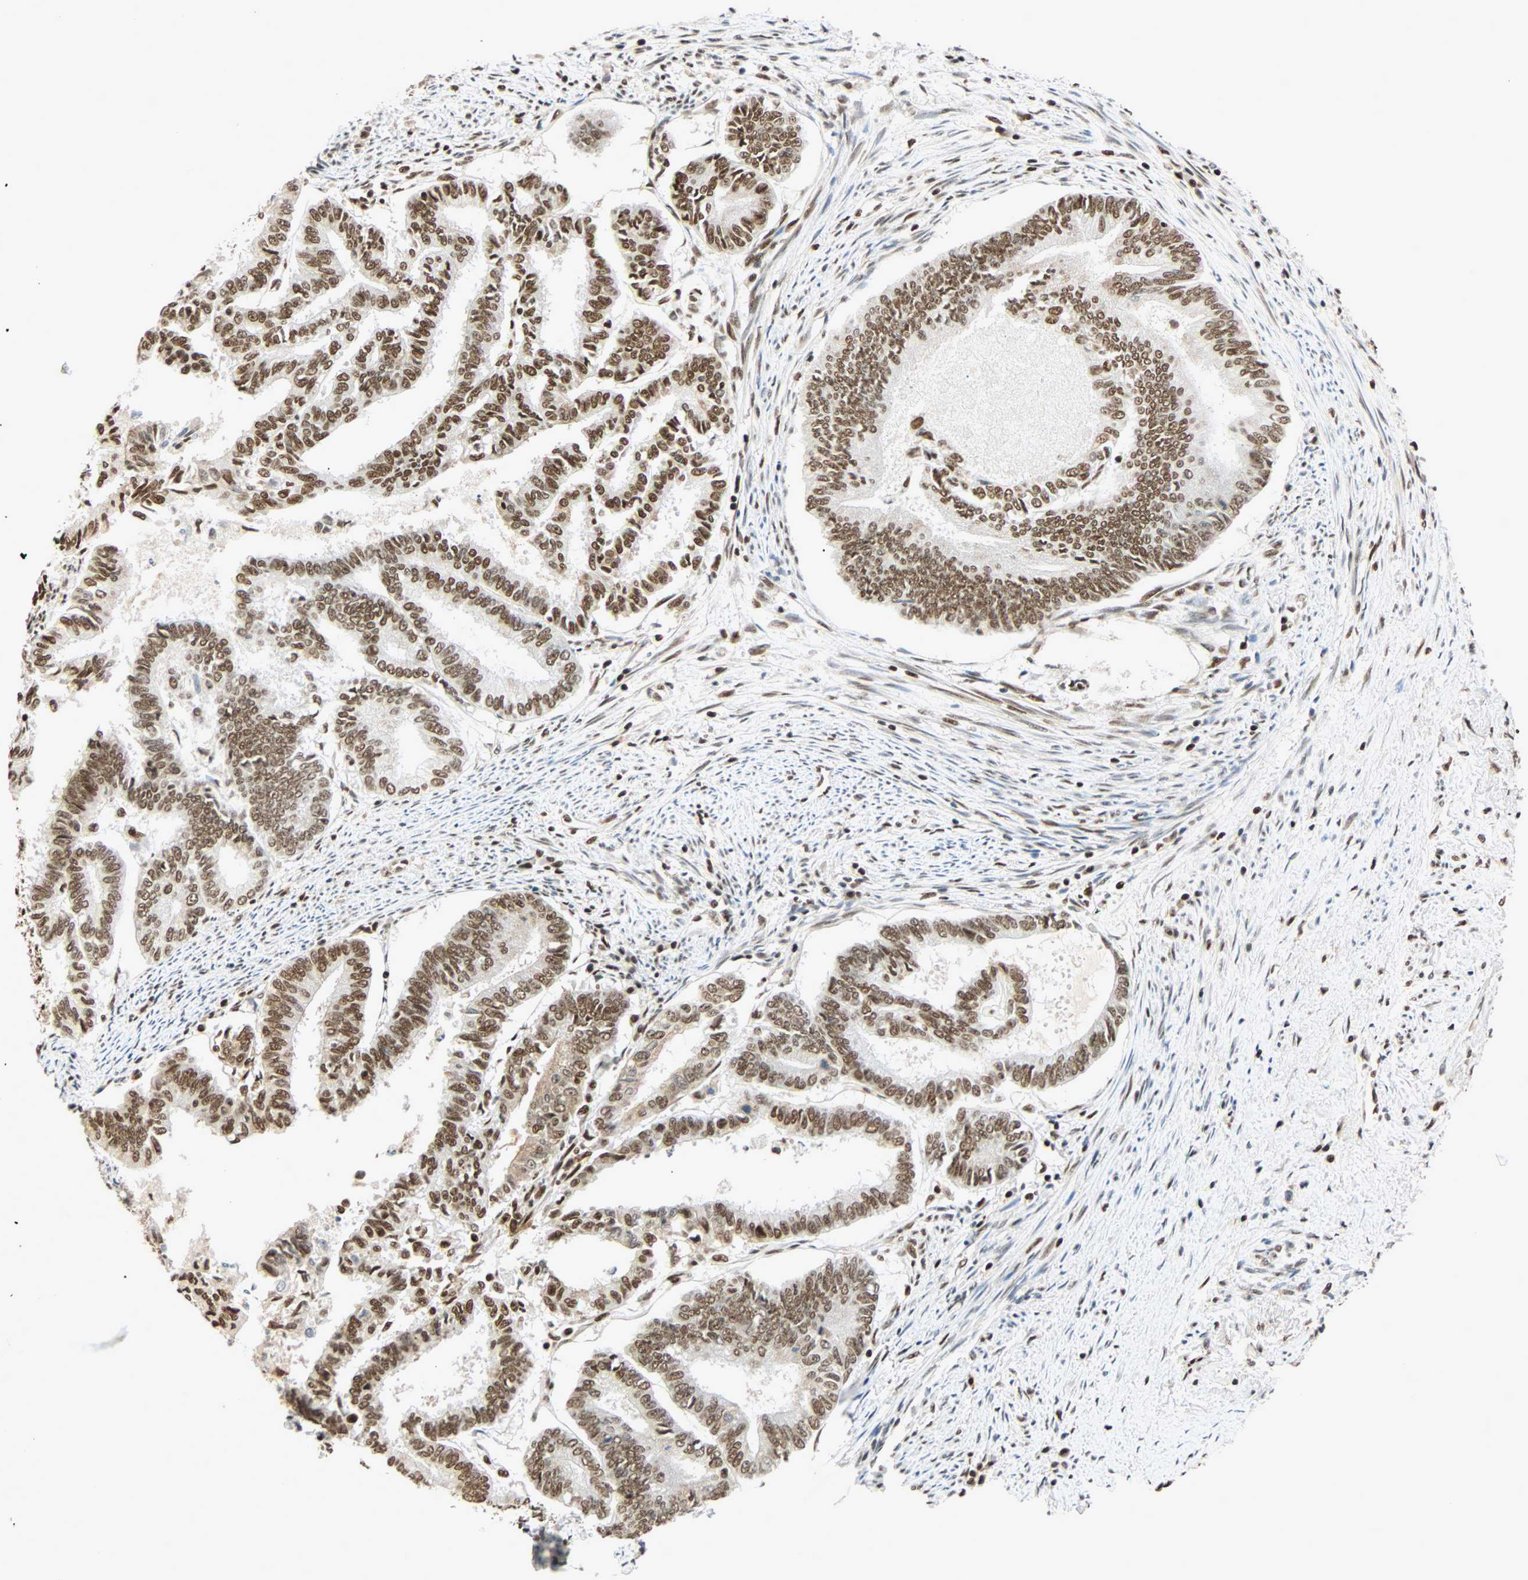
{"staining": {"intensity": "moderate", "quantity": ">75%", "location": "nuclear"}, "tissue": "endometrial cancer", "cell_type": "Tumor cells", "image_type": "cancer", "snomed": [{"axis": "morphology", "description": "Adenocarcinoma, NOS"}, {"axis": "topography", "description": "Endometrium"}], "caption": "Immunohistochemistry staining of endometrial adenocarcinoma, which reveals medium levels of moderate nuclear expression in about >75% of tumor cells indicating moderate nuclear protein staining. The staining was performed using DAB (3,3'-diaminobenzidine) (brown) for protein detection and nuclei were counterstained in hematoxylin (blue).", "gene": "CDK12", "patient": {"sex": "female", "age": 86}}